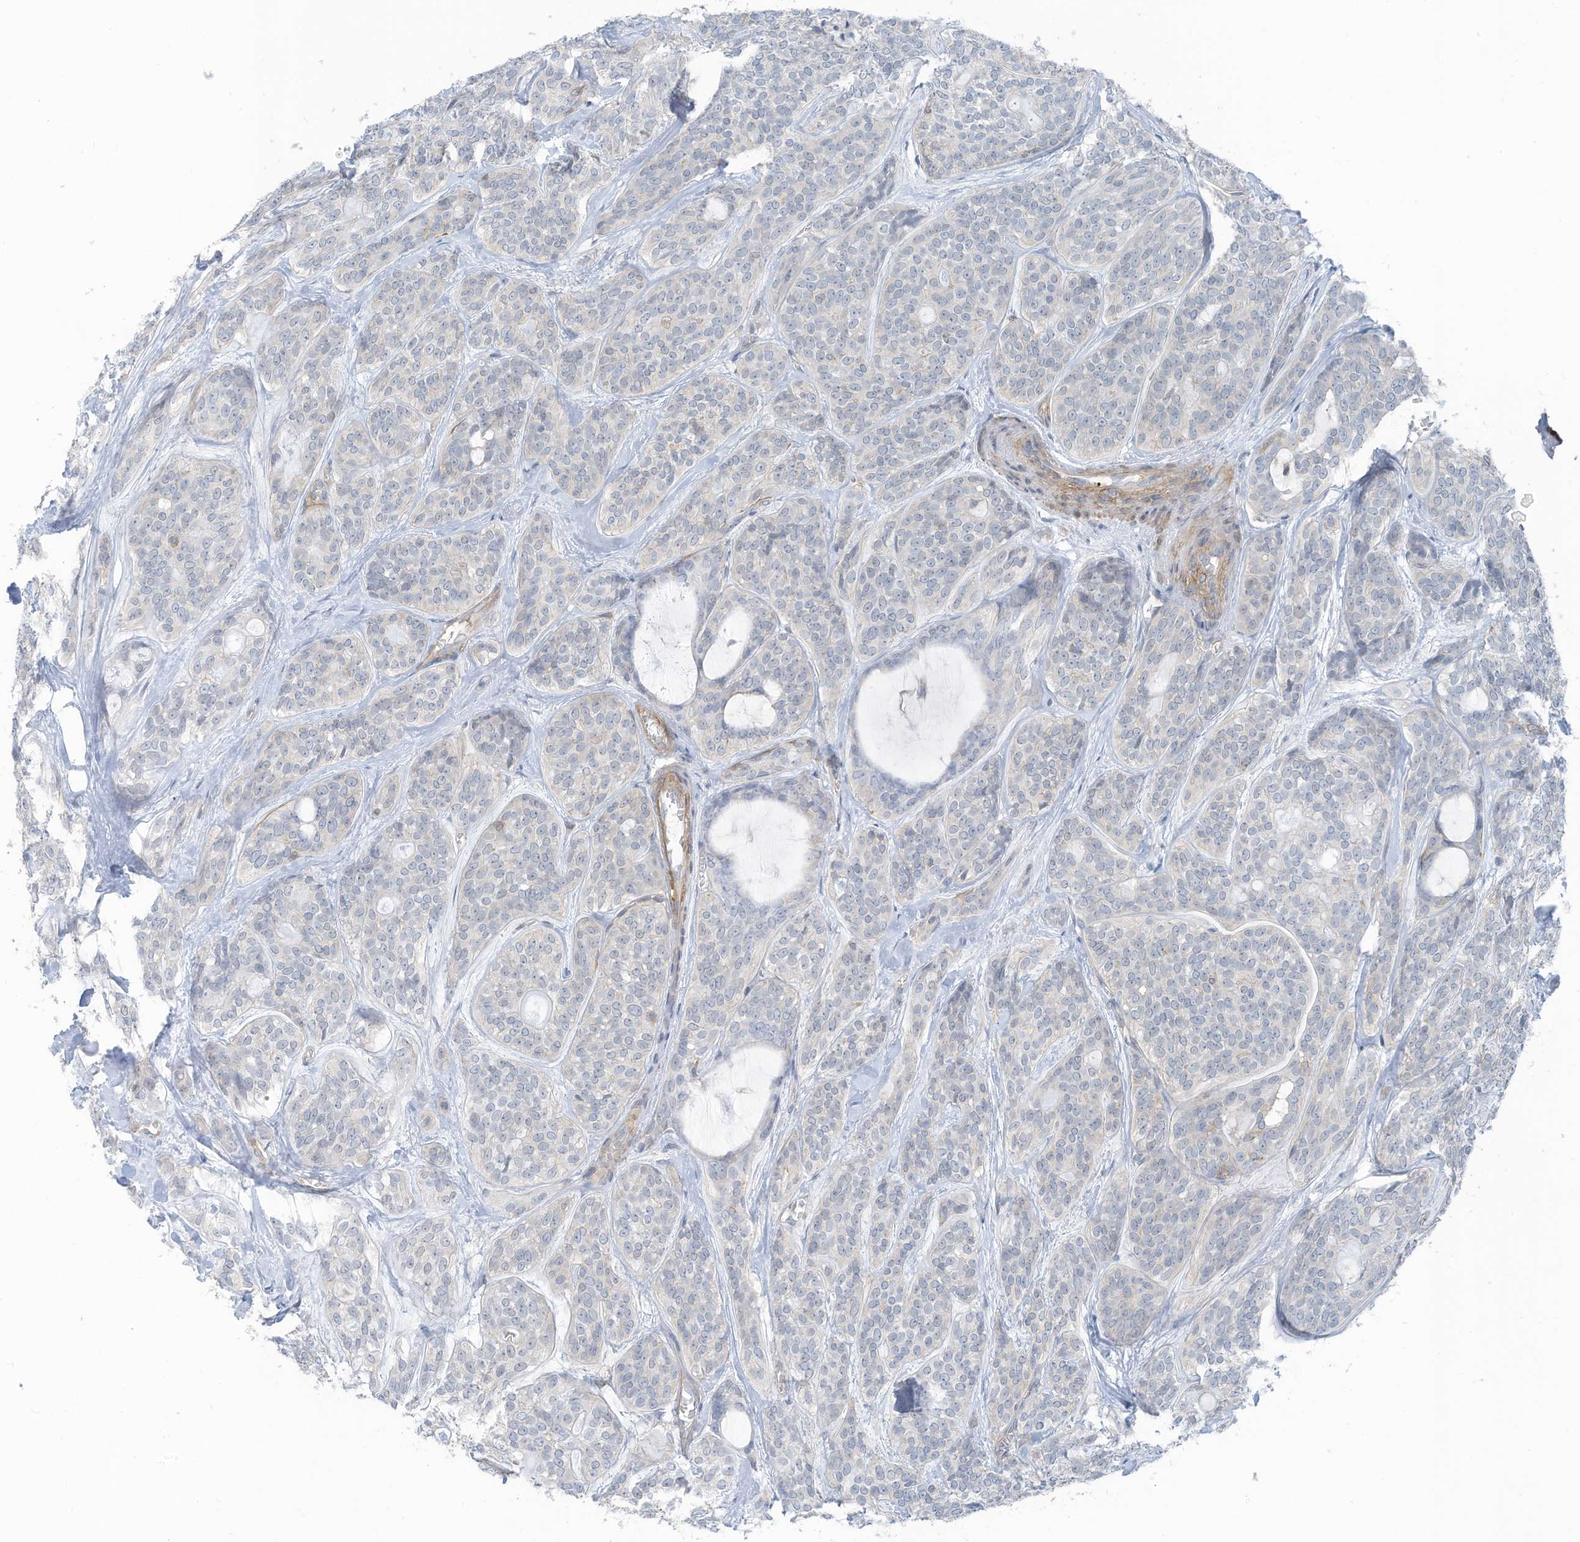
{"staining": {"intensity": "negative", "quantity": "none", "location": "none"}, "tissue": "head and neck cancer", "cell_type": "Tumor cells", "image_type": "cancer", "snomed": [{"axis": "morphology", "description": "Adenocarcinoma, NOS"}, {"axis": "topography", "description": "Head-Neck"}], "caption": "Histopathology image shows no significant protein expression in tumor cells of head and neck cancer (adenocarcinoma). The staining was performed using DAB to visualize the protein expression in brown, while the nuclei were stained in blue with hematoxylin (Magnification: 20x).", "gene": "ZNF846", "patient": {"sex": "male", "age": 66}}